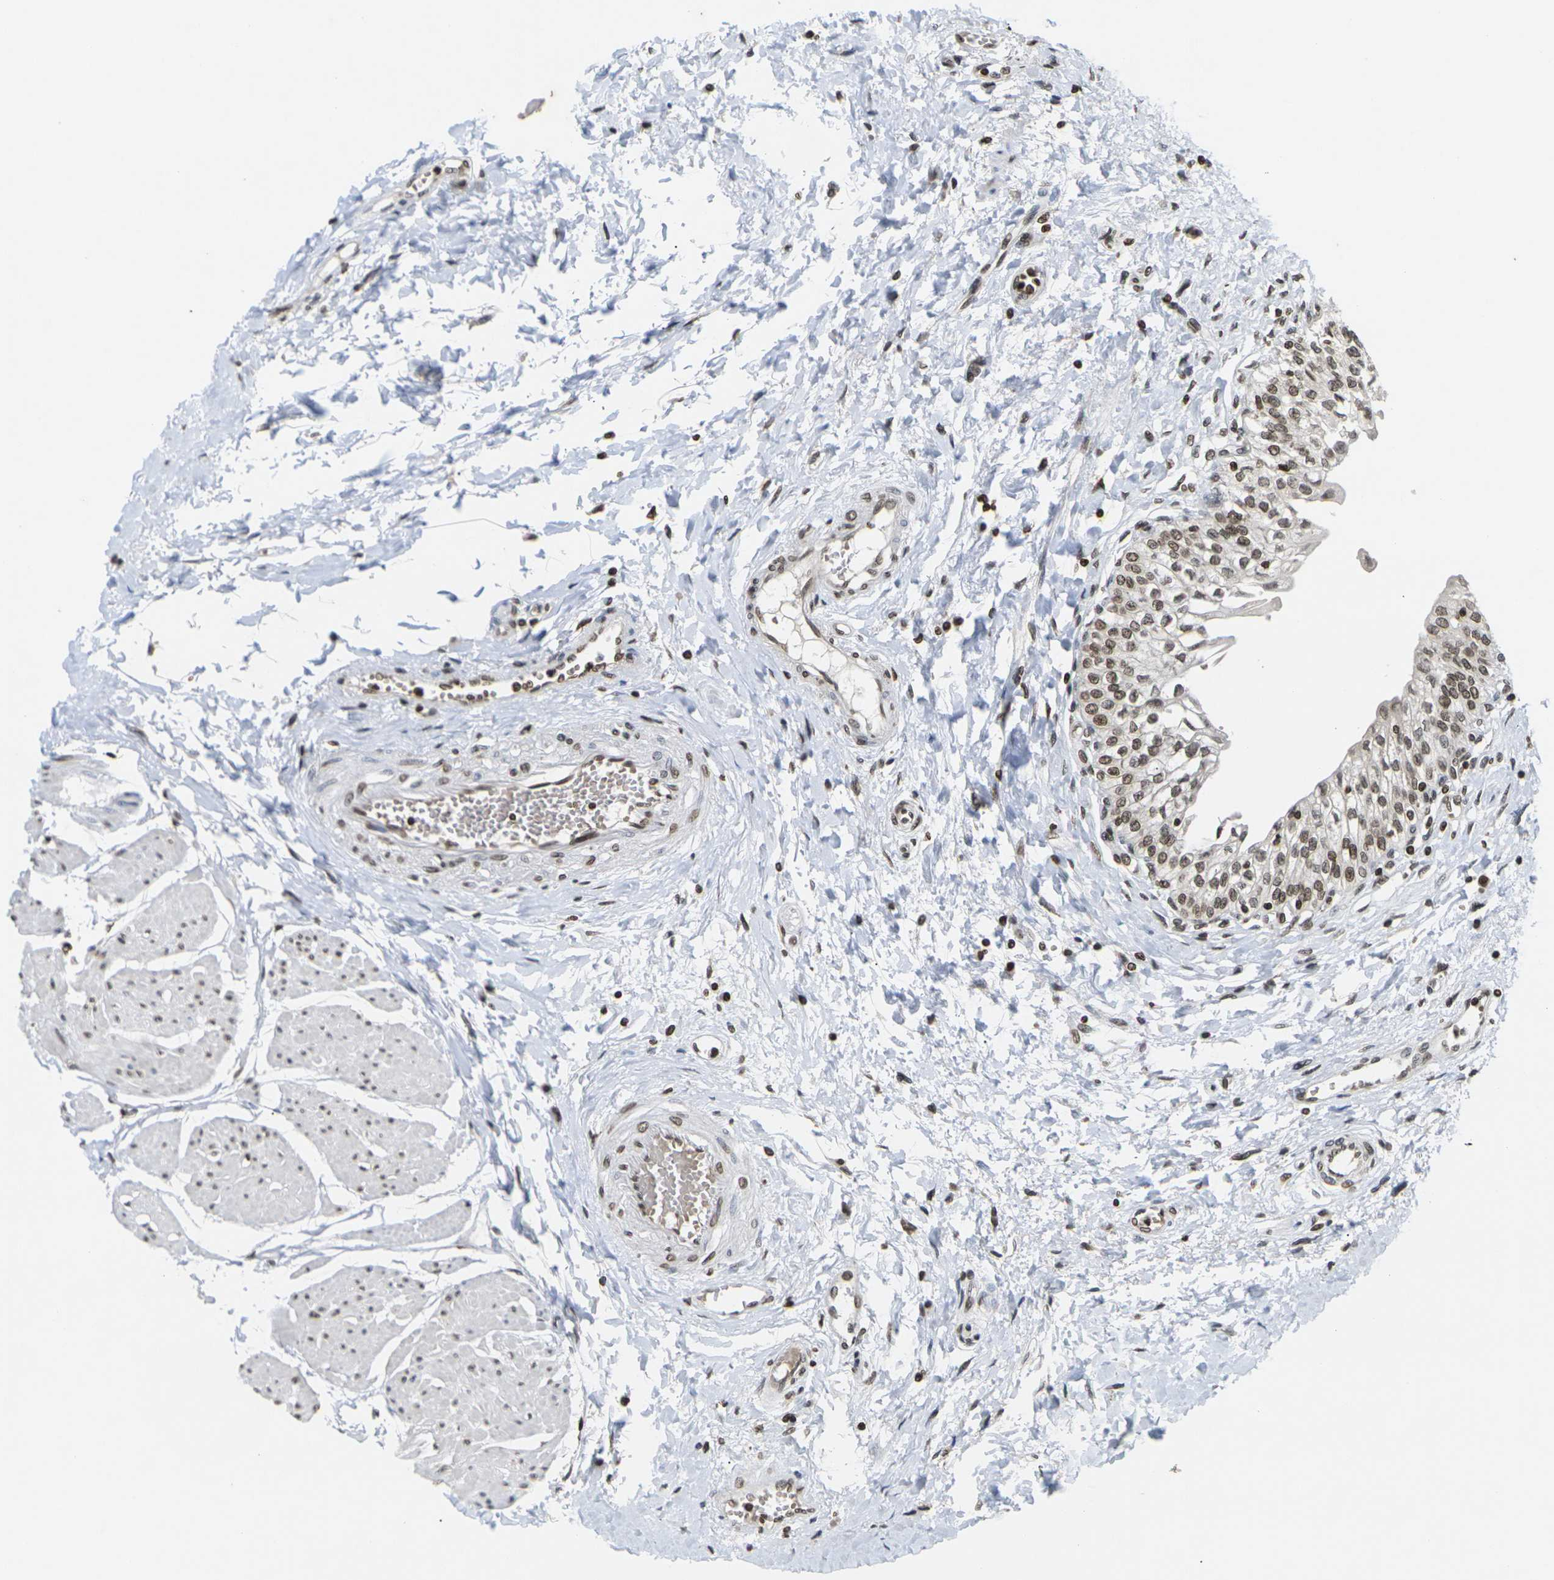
{"staining": {"intensity": "moderate", "quantity": ">75%", "location": "nuclear"}, "tissue": "urinary bladder", "cell_type": "Urothelial cells", "image_type": "normal", "snomed": [{"axis": "morphology", "description": "Normal tissue, NOS"}, {"axis": "topography", "description": "Urinary bladder"}], "caption": "IHC histopathology image of benign urinary bladder stained for a protein (brown), which reveals medium levels of moderate nuclear expression in approximately >75% of urothelial cells.", "gene": "ETV5", "patient": {"sex": "male", "age": 55}}